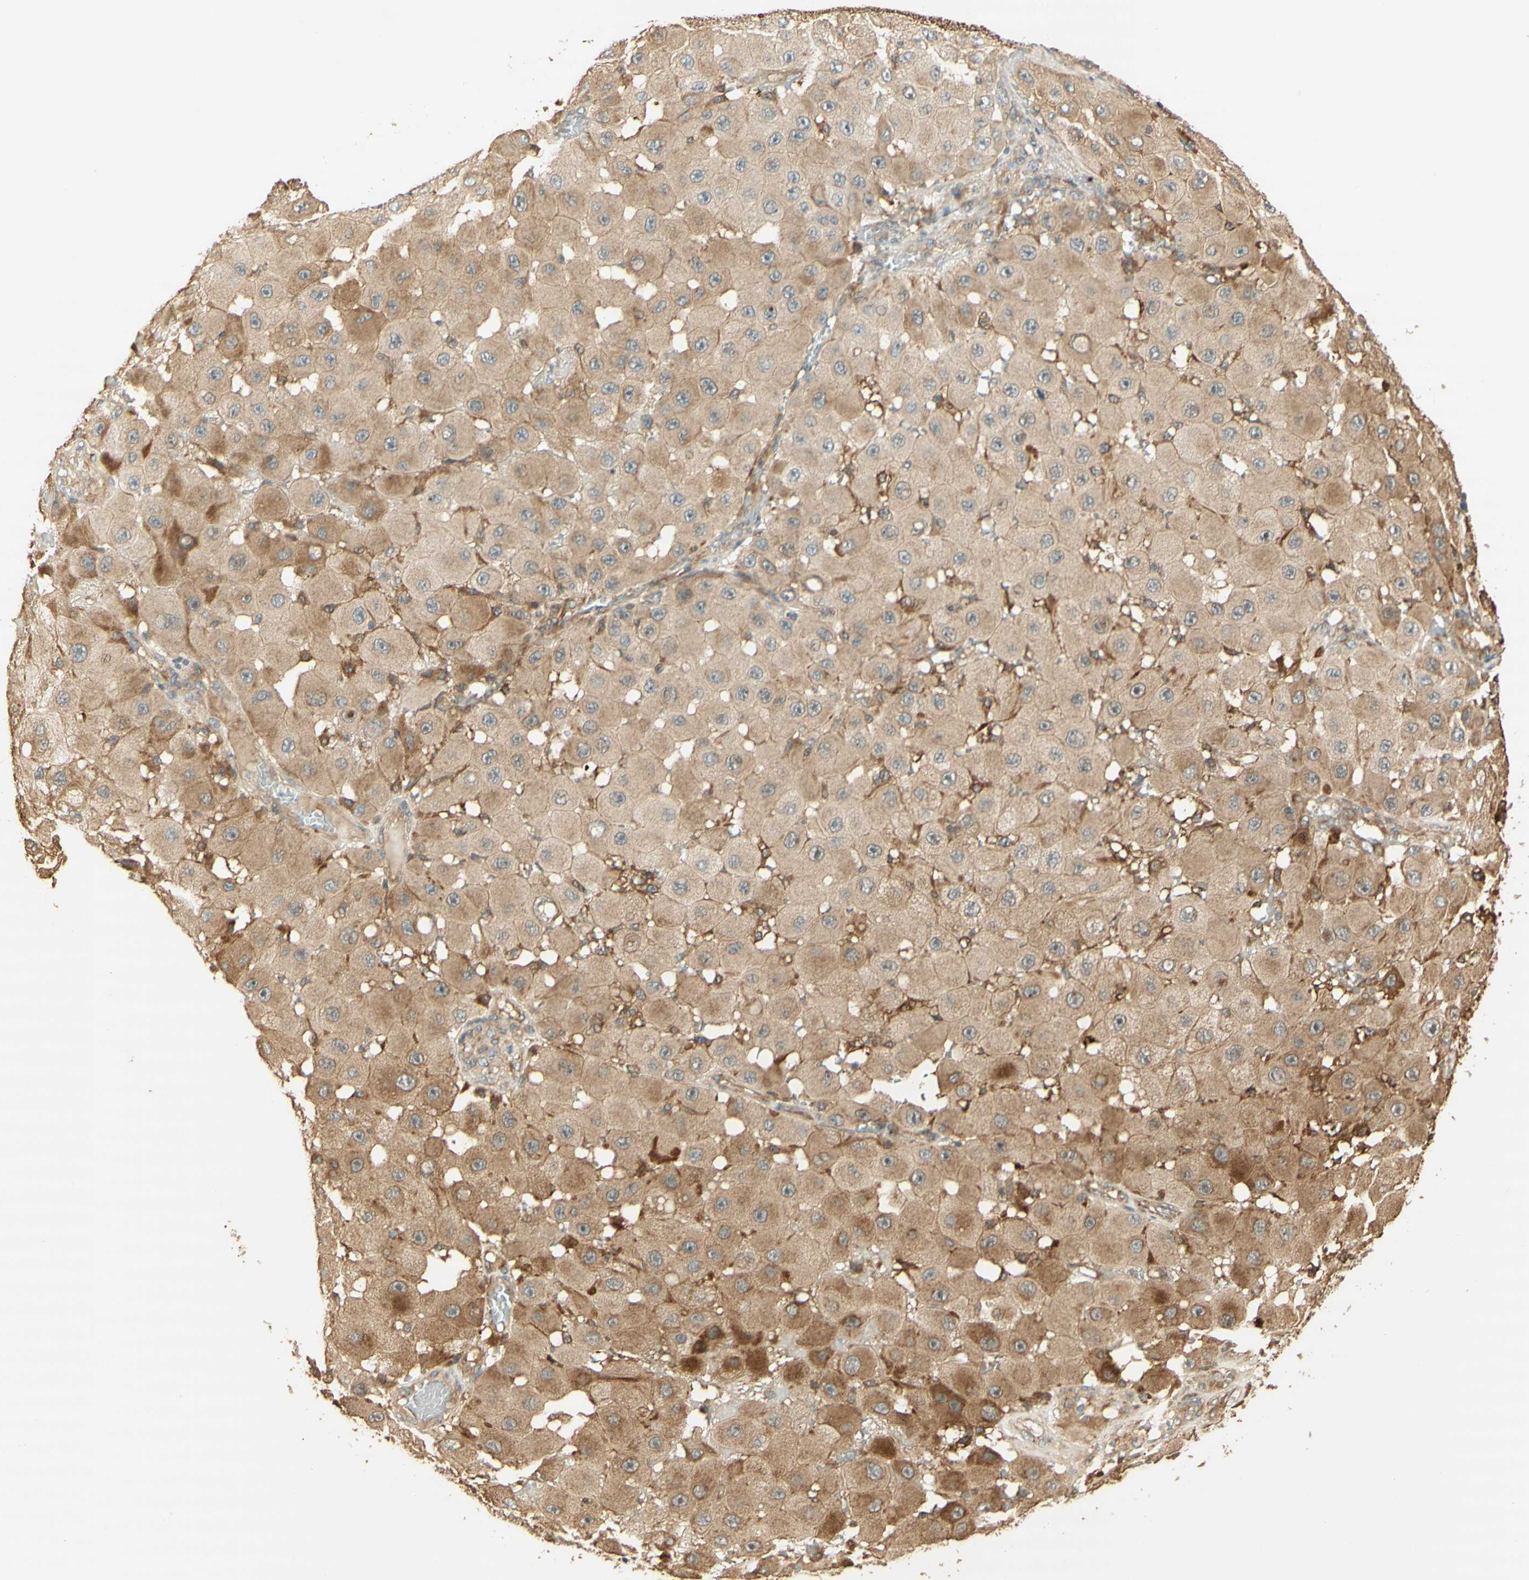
{"staining": {"intensity": "weak", "quantity": ">75%", "location": "cytoplasmic/membranous"}, "tissue": "melanoma", "cell_type": "Tumor cells", "image_type": "cancer", "snomed": [{"axis": "morphology", "description": "Malignant melanoma, NOS"}, {"axis": "topography", "description": "Skin"}], "caption": "The immunohistochemical stain highlights weak cytoplasmic/membranous expression in tumor cells of malignant melanoma tissue.", "gene": "AGER", "patient": {"sex": "female", "age": 81}}